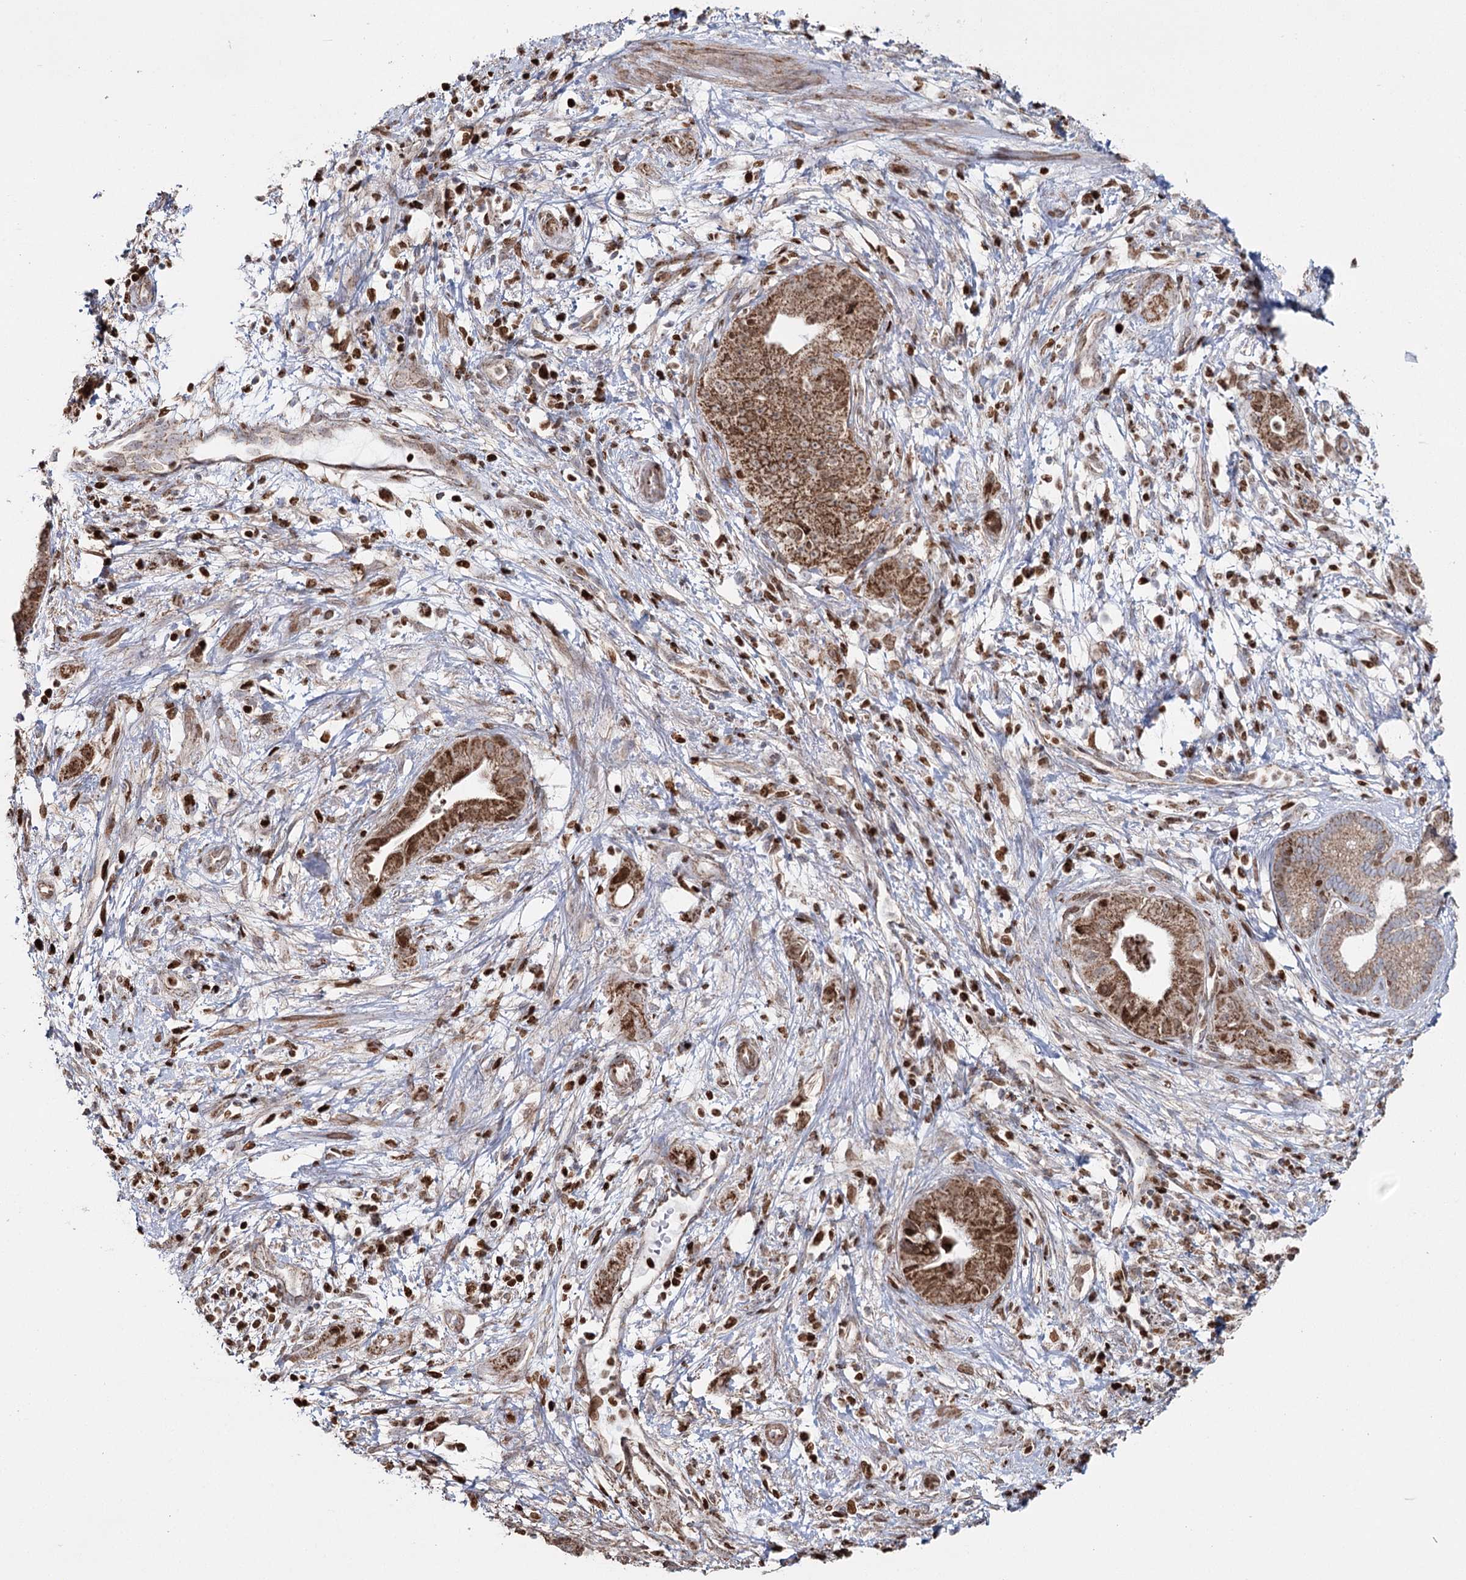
{"staining": {"intensity": "moderate", "quantity": ">75%", "location": "cytoplasmic/membranous,nuclear"}, "tissue": "pancreatic cancer", "cell_type": "Tumor cells", "image_type": "cancer", "snomed": [{"axis": "morphology", "description": "Adenocarcinoma, NOS"}, {"axis": "topography", "description": "Pancreas"}], "caption": "A medium amount of moderate cytoplasmic/membranous and nuclear staining is seen in approximately >75% of tumor cells in adenocarcinoma (pancreatic) tissue.", "gene": "PDHX", "patient": {"sex": "female", "age": 73}}